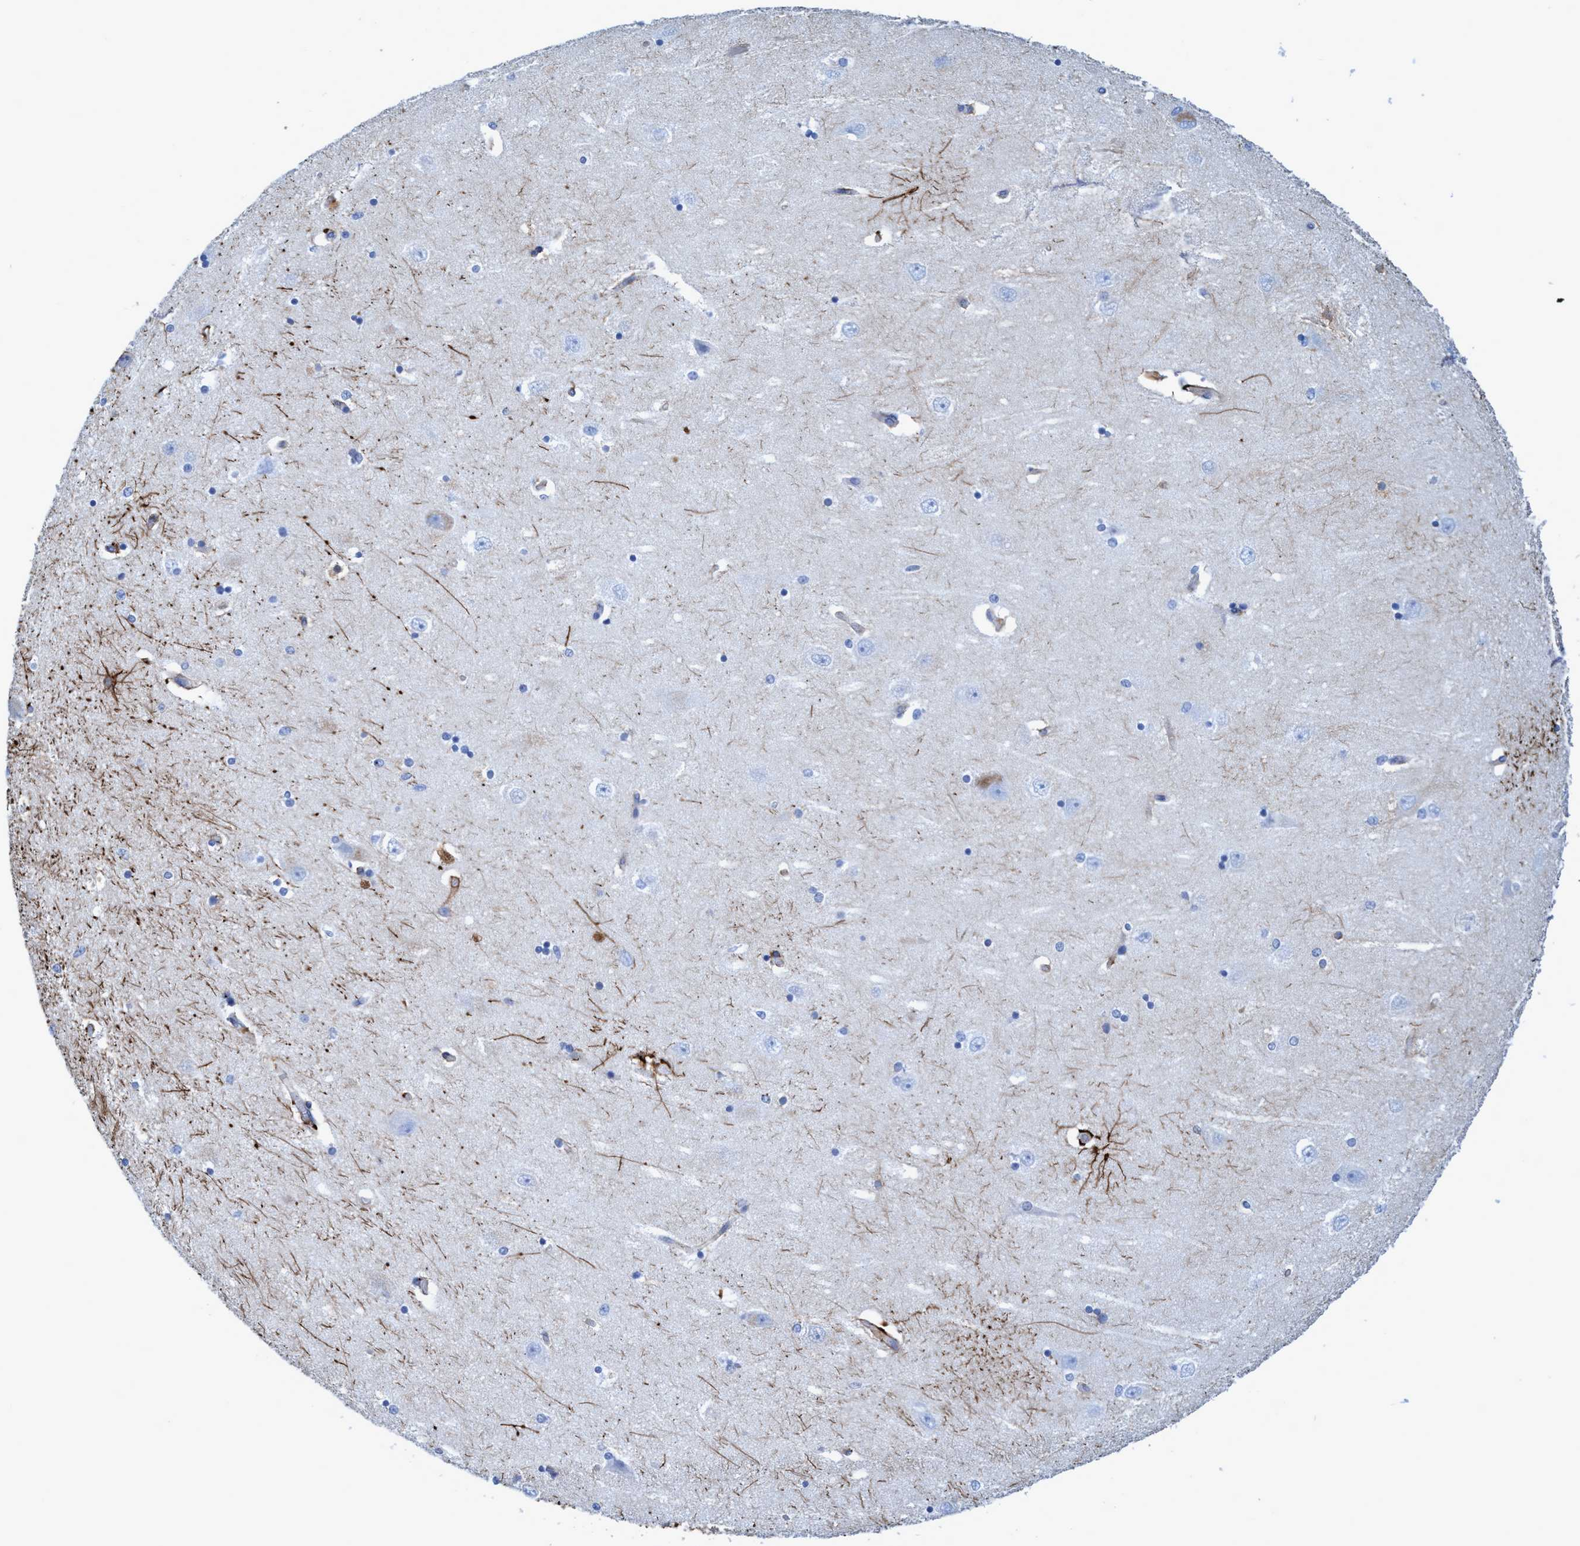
{"staining": {"intensity": "moderate", "quantity": "<25%", "location": "cytoplasmic/membranous"}, "tissue": "hippocampus", "cell_type": "Glial cells", "image_type": "normal", "snomed": [{"axis": "morphology", "description": "Normal tissue, NOS"}, {"axis": "topography", "description": "Hippocampus"}], "caption": "Protein staining of unremarkable hippocampus reveals moderate cytoplasmic/membranous positivity in about <25% of glial cells.", "gene": "GULP1", "patient": {"sex": "female", "age": 54}}